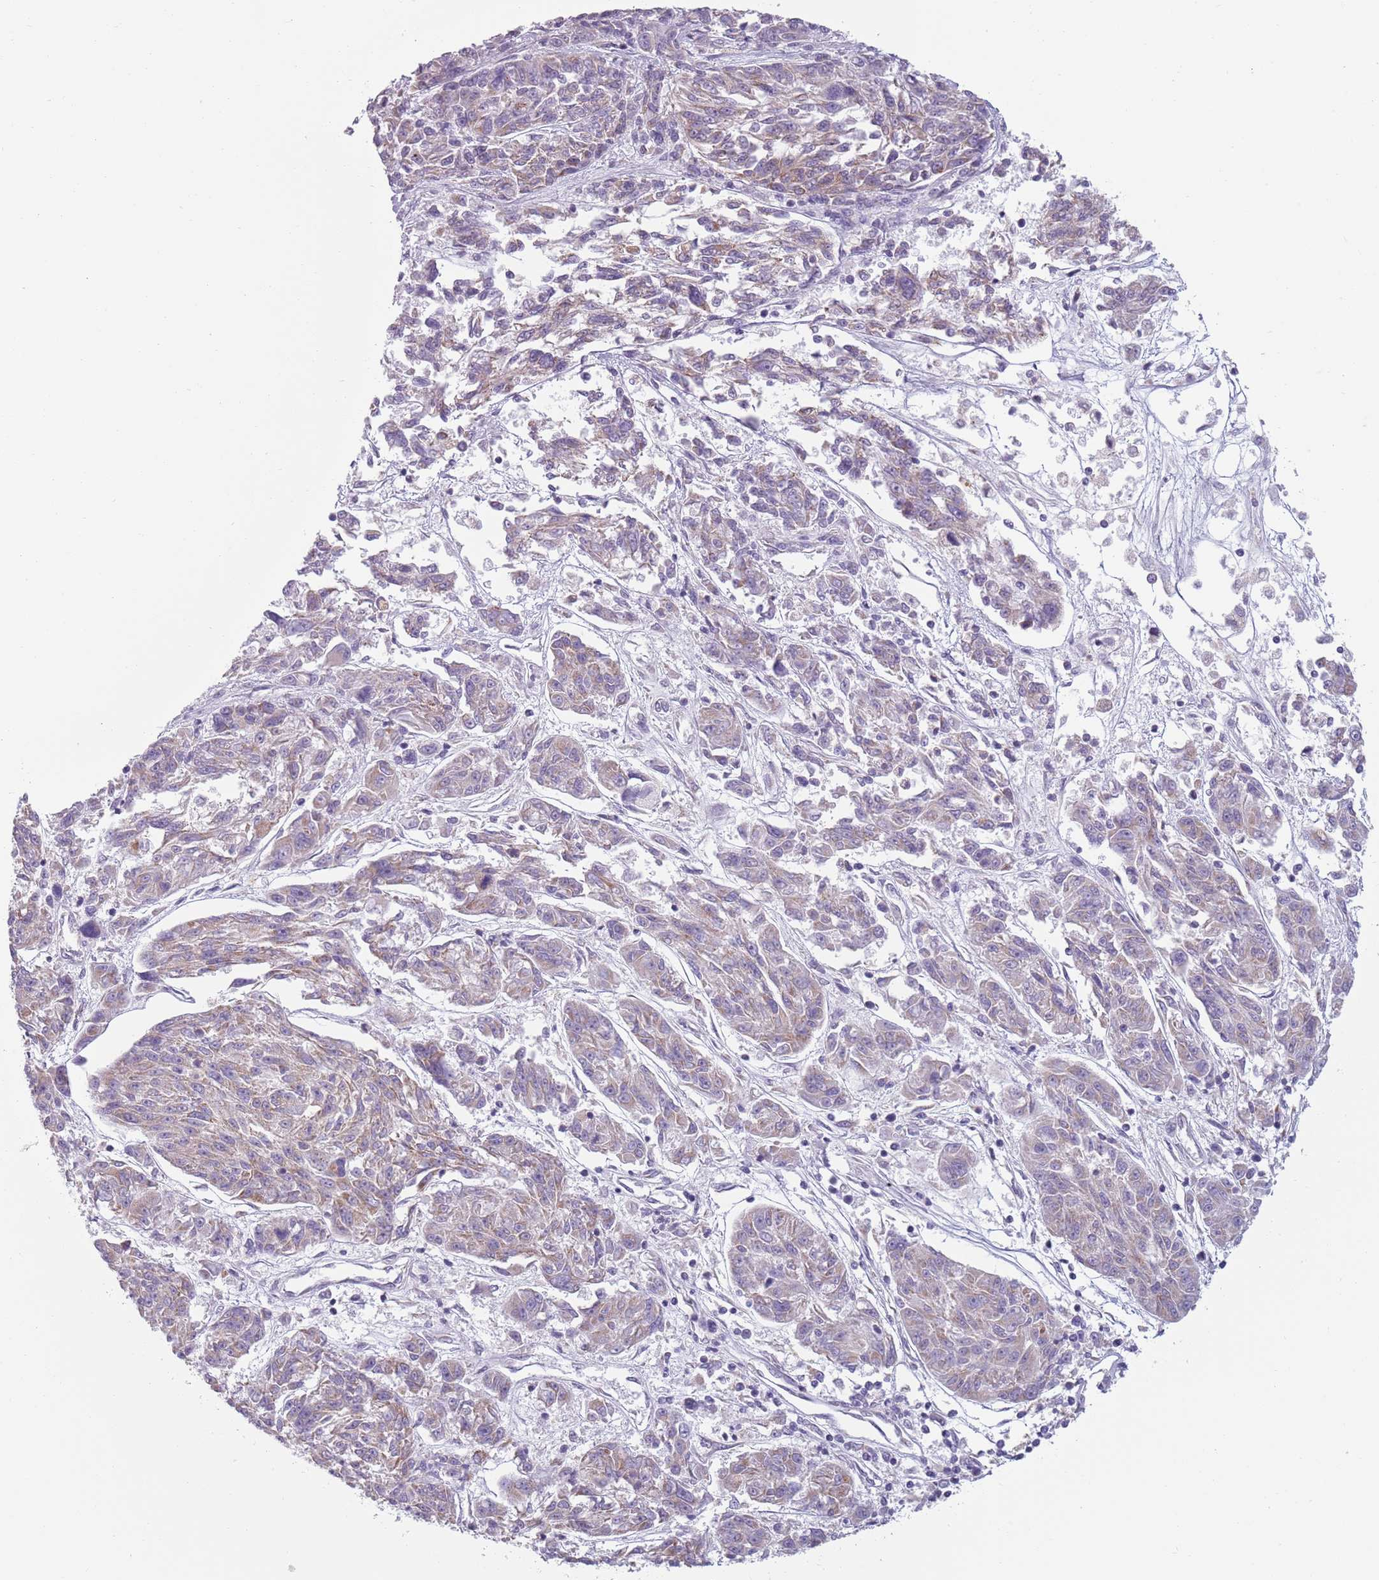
{"staining": {"intensity": "weak", "quantity": "25%-75%", "location": "cytoplasmic/membranous"}, "tissue": "melanoma", "cell_type": "Tumor cells", "image_type": "cancer", "snomed": [{"axis": "morphology", "description": "Malignant melanoma, NOS"}, {"axis": "topography", "description": "Skin"}], "caption": "High-power microscopy captured an immunohistochemistry (IHC) micrograph of malignant melanoma, revealing weak cytoplasmic/membranous positivity in approximately 25%-75% of tumor cells.", "gene": "MEGF8", "patient": {"sex": "male", "age": 53}}